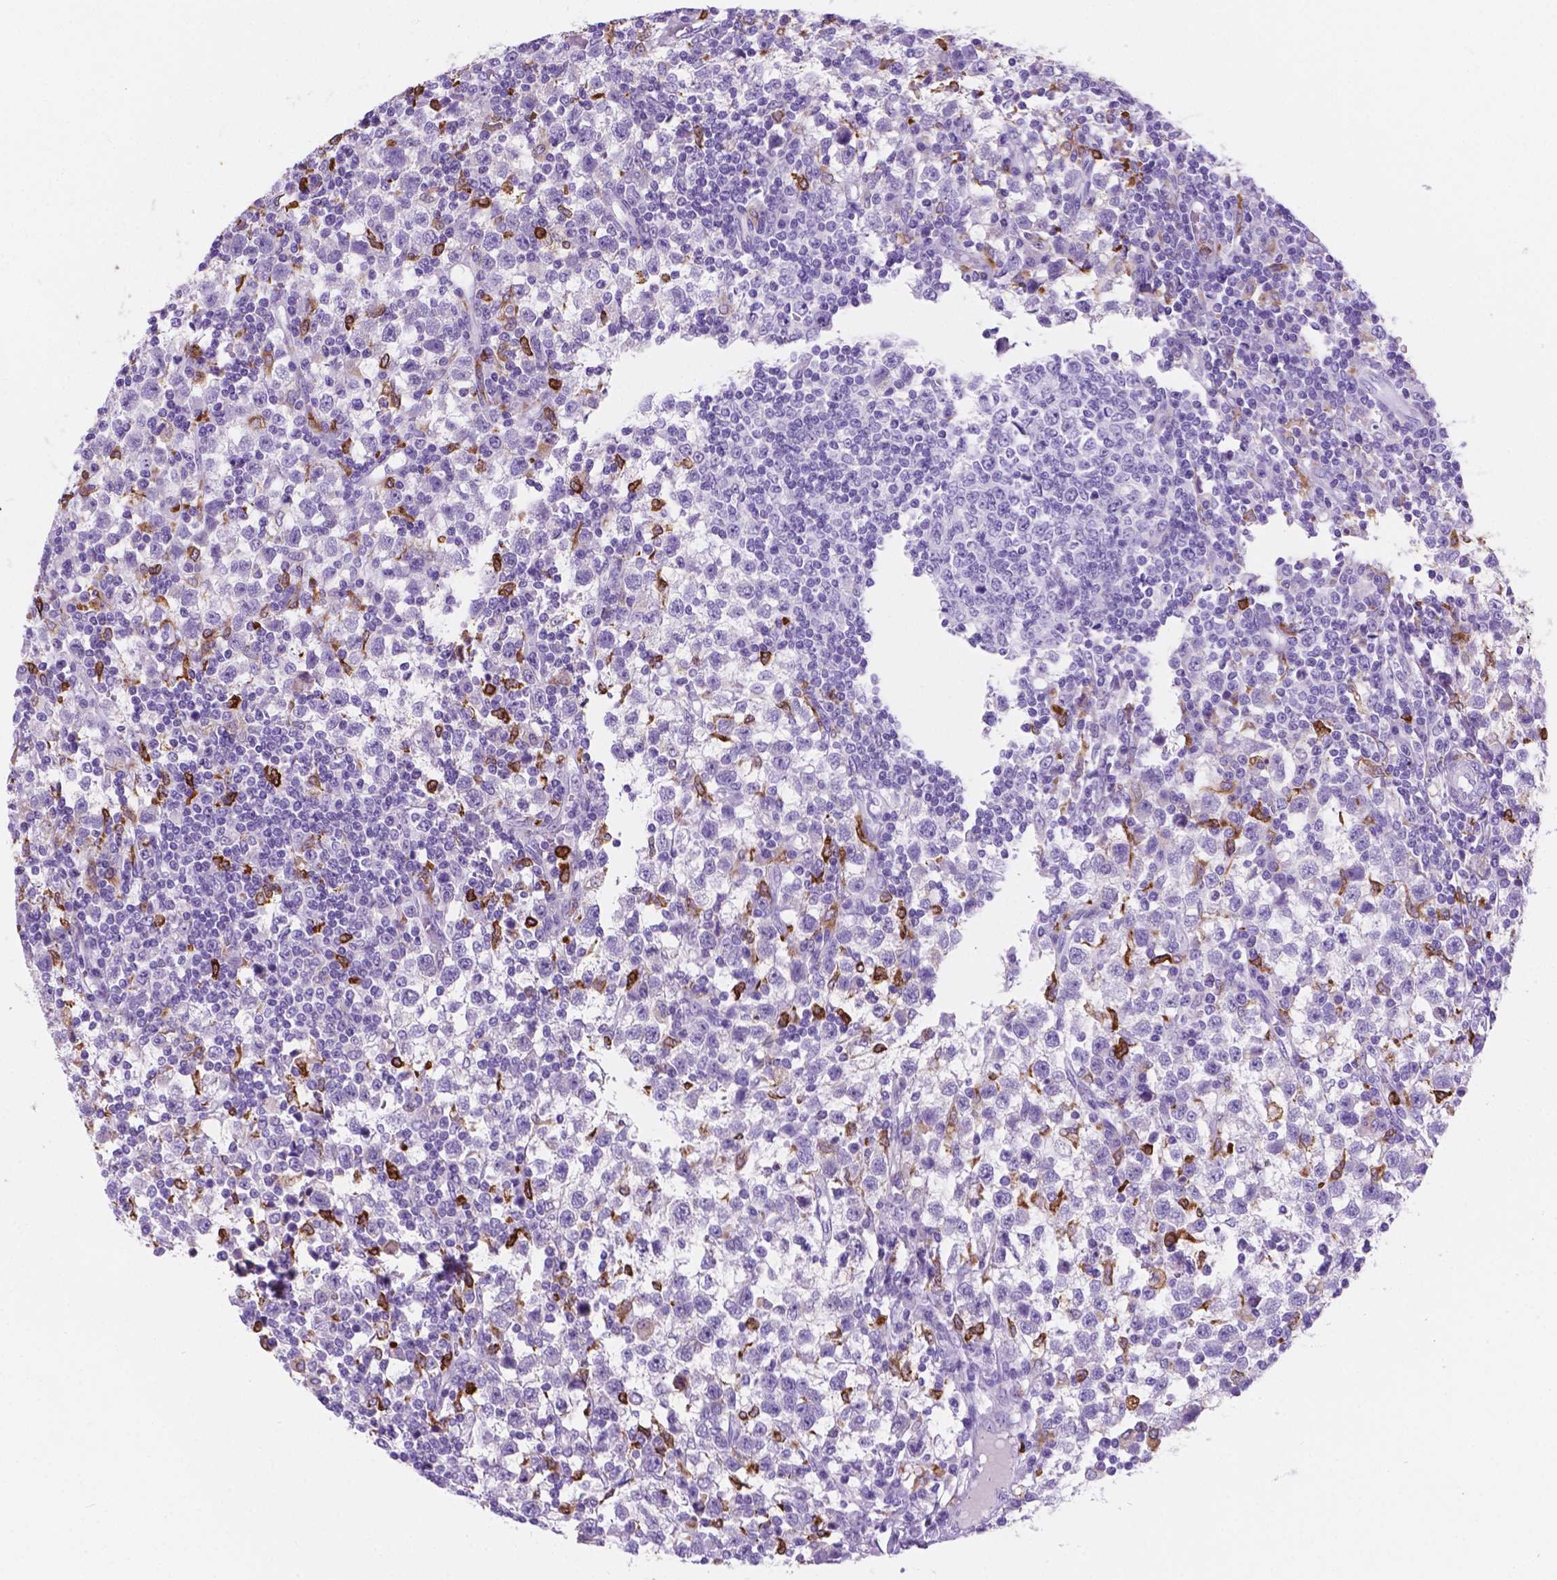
{"staining": {"intensity": "negative", "quantity": "none", "location": "none"}, "tissue": "testis cancer", "cell_type": "Tumor cells", "image_type": "cancer", "snomed": [{"axis": "morphology", "description": "Seminoma, NOS"}, {"axis": "topography", "description": "Testis"}], "caption": "The image demonstrates no significant positivity in tumor cells of testis seminoma. (Immunohistochemistry, brightfield microscopy, high magnification).", "gene": "MACF1", "patient": {"sex": "male", "age": 34}}